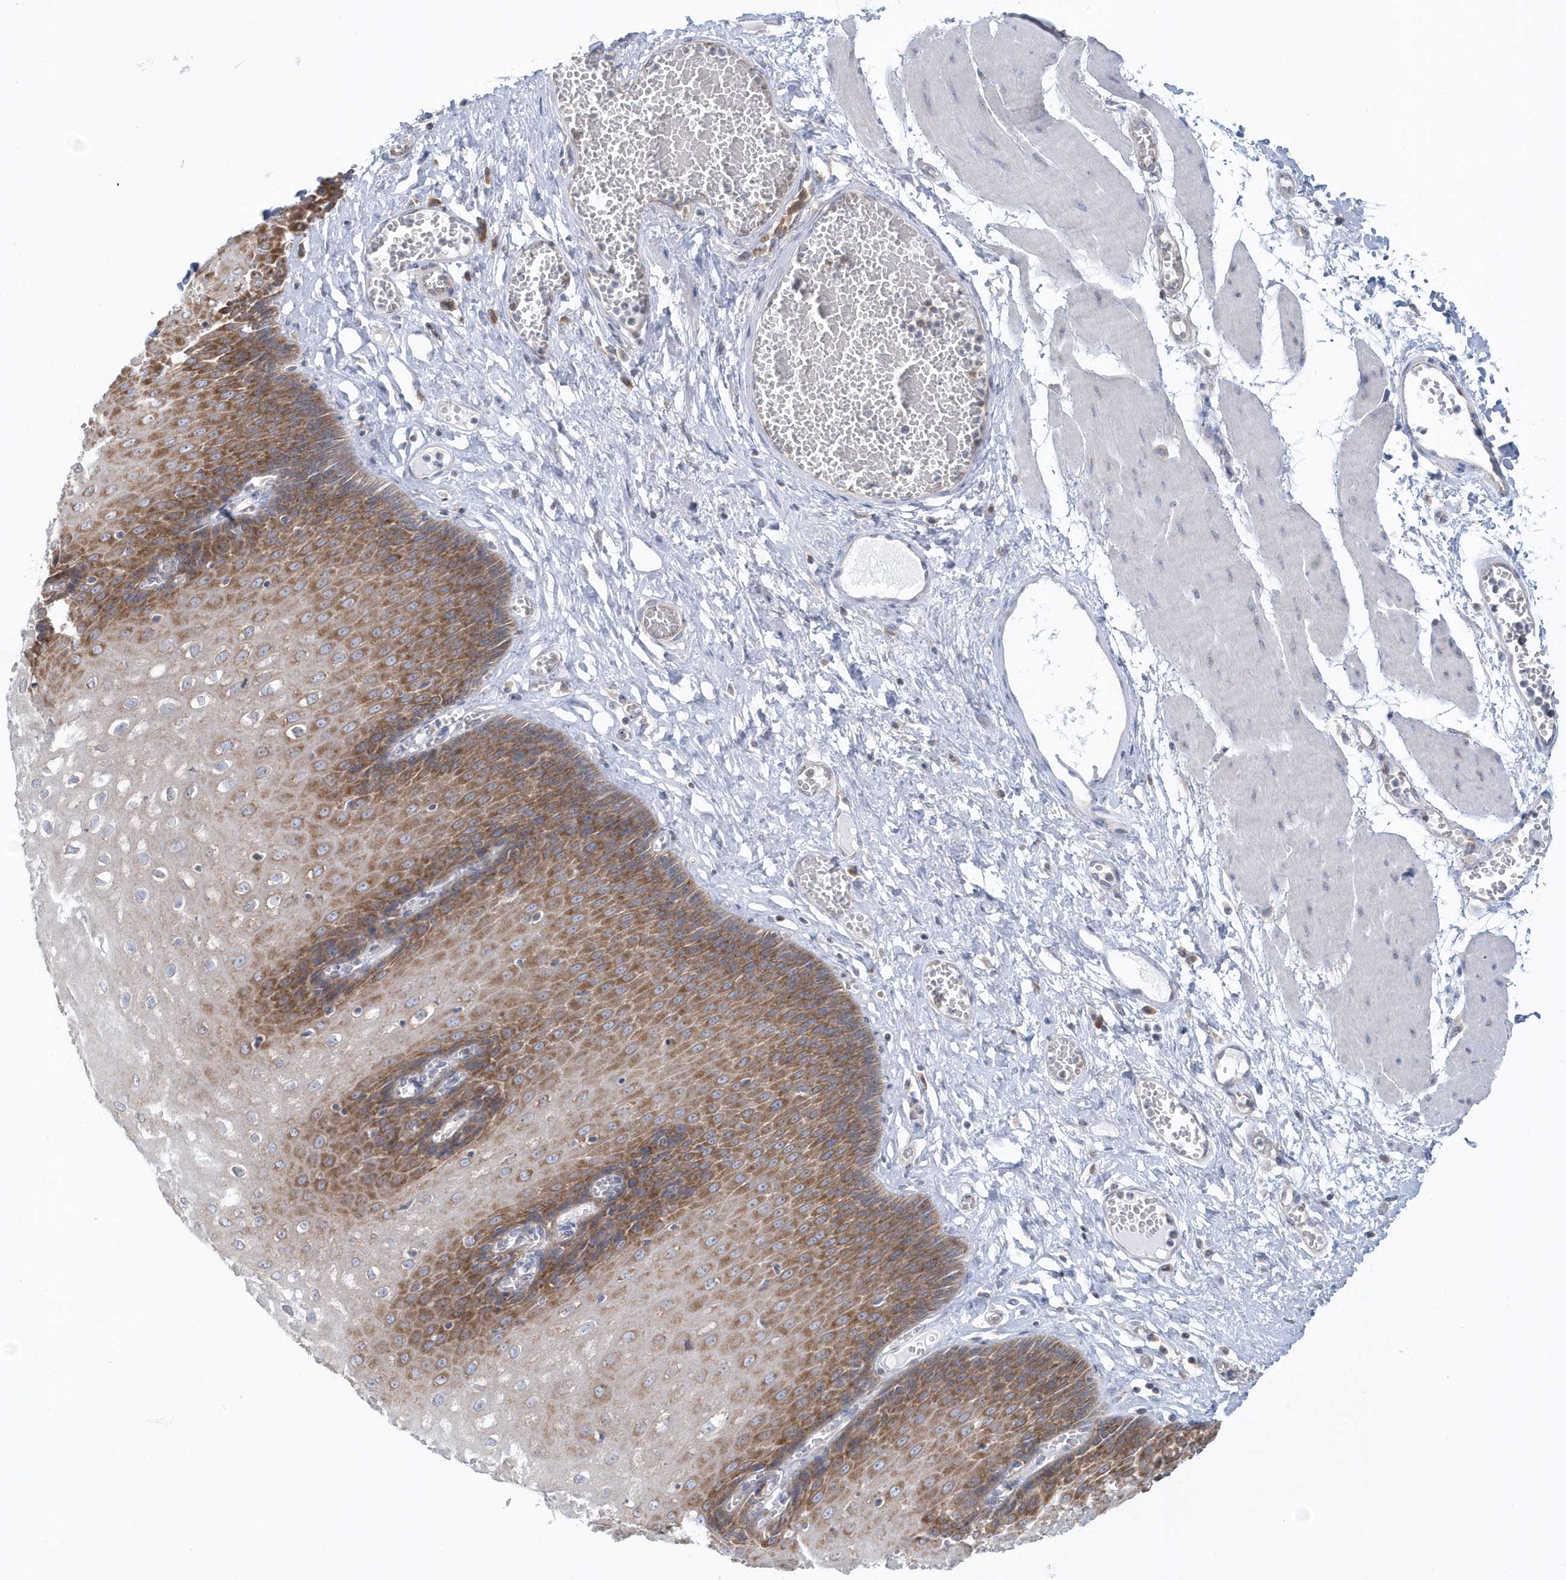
{"staining": {"intensity": "moderate", "quantity": ">75%", "location": "cytoplasmic/membranous"}, "tissue": "esophagus", "cell_type": "Squamous epithelial cells", "image_type": "normal", "snomed": [{"axis": "morphology", "description": "Normal tissue, NOS"}, {"axis": "topography", "description": "Esophagus"}], "caption": "Esophagus was stained to show a protein in brown. There is medium levels of moderate cytoplasmic/membranous expression in approximately >75% of squamous epithelial cells.", "gene": "EIF3C", "patient": {"sex": "male", "age": 60}}